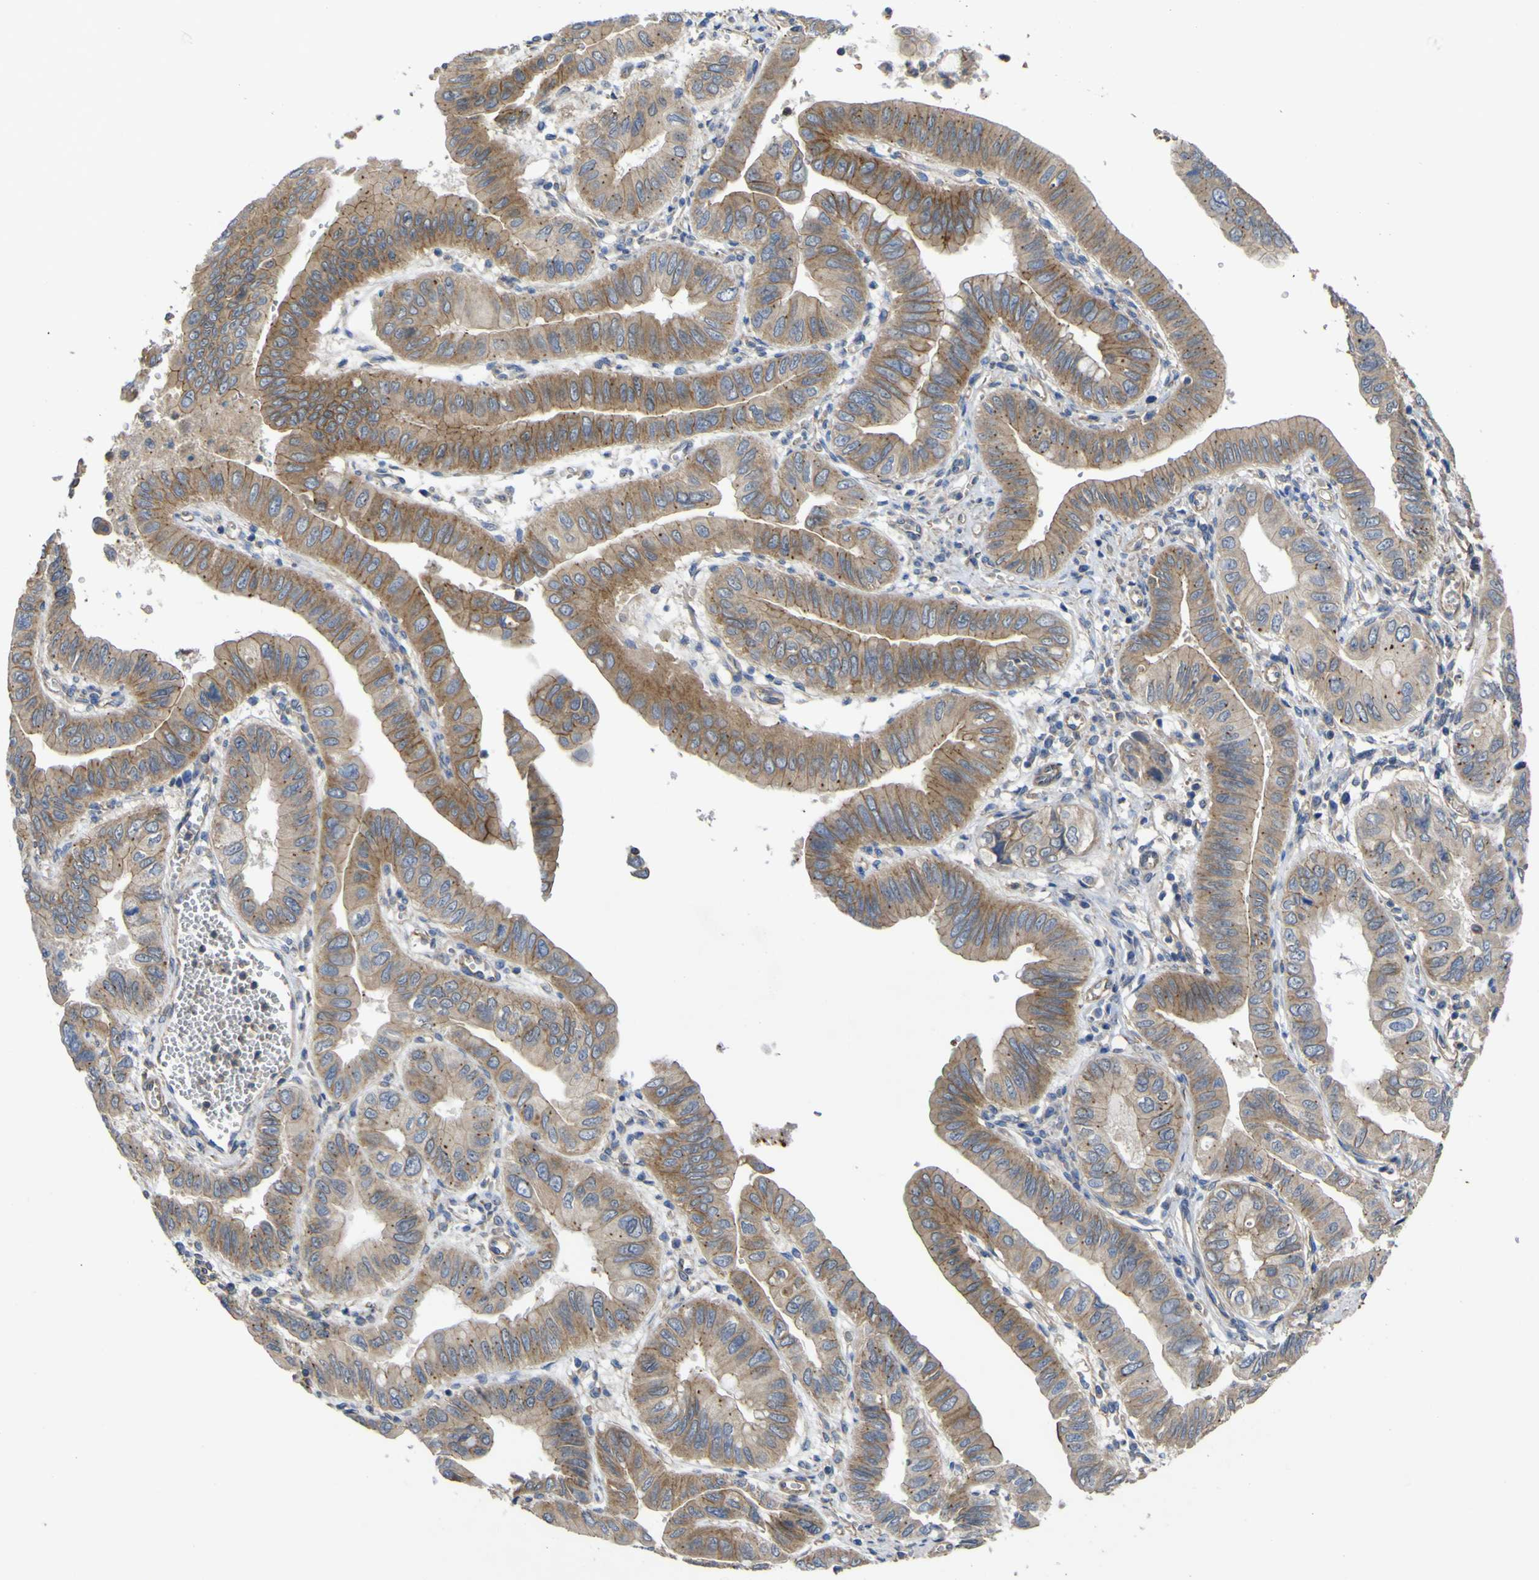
{"staining": {"intensity": "moderate", "quantity": ">75%", "location": "cytoplasmic/membranous"}, "tissue": "pancreatic cancer", "cell_type": "Tumor cells", "image_type": "cancer", "snomed": [{"axis": "morphology", "description": "Normal tissue, NOS"}, {"axis": "topography", "description": "Lymph node"}], "caption": "Pancreatic cancer stained with DAB (3,3'-diaminobenzidine) immunohistochemistry (IHC) displays medium levels of moderate cytoplasmic/membranous positivity in about >75% of tumor cells.", "gene": "TNFSF15", "patient": {"sex": "male", "age": 50}}